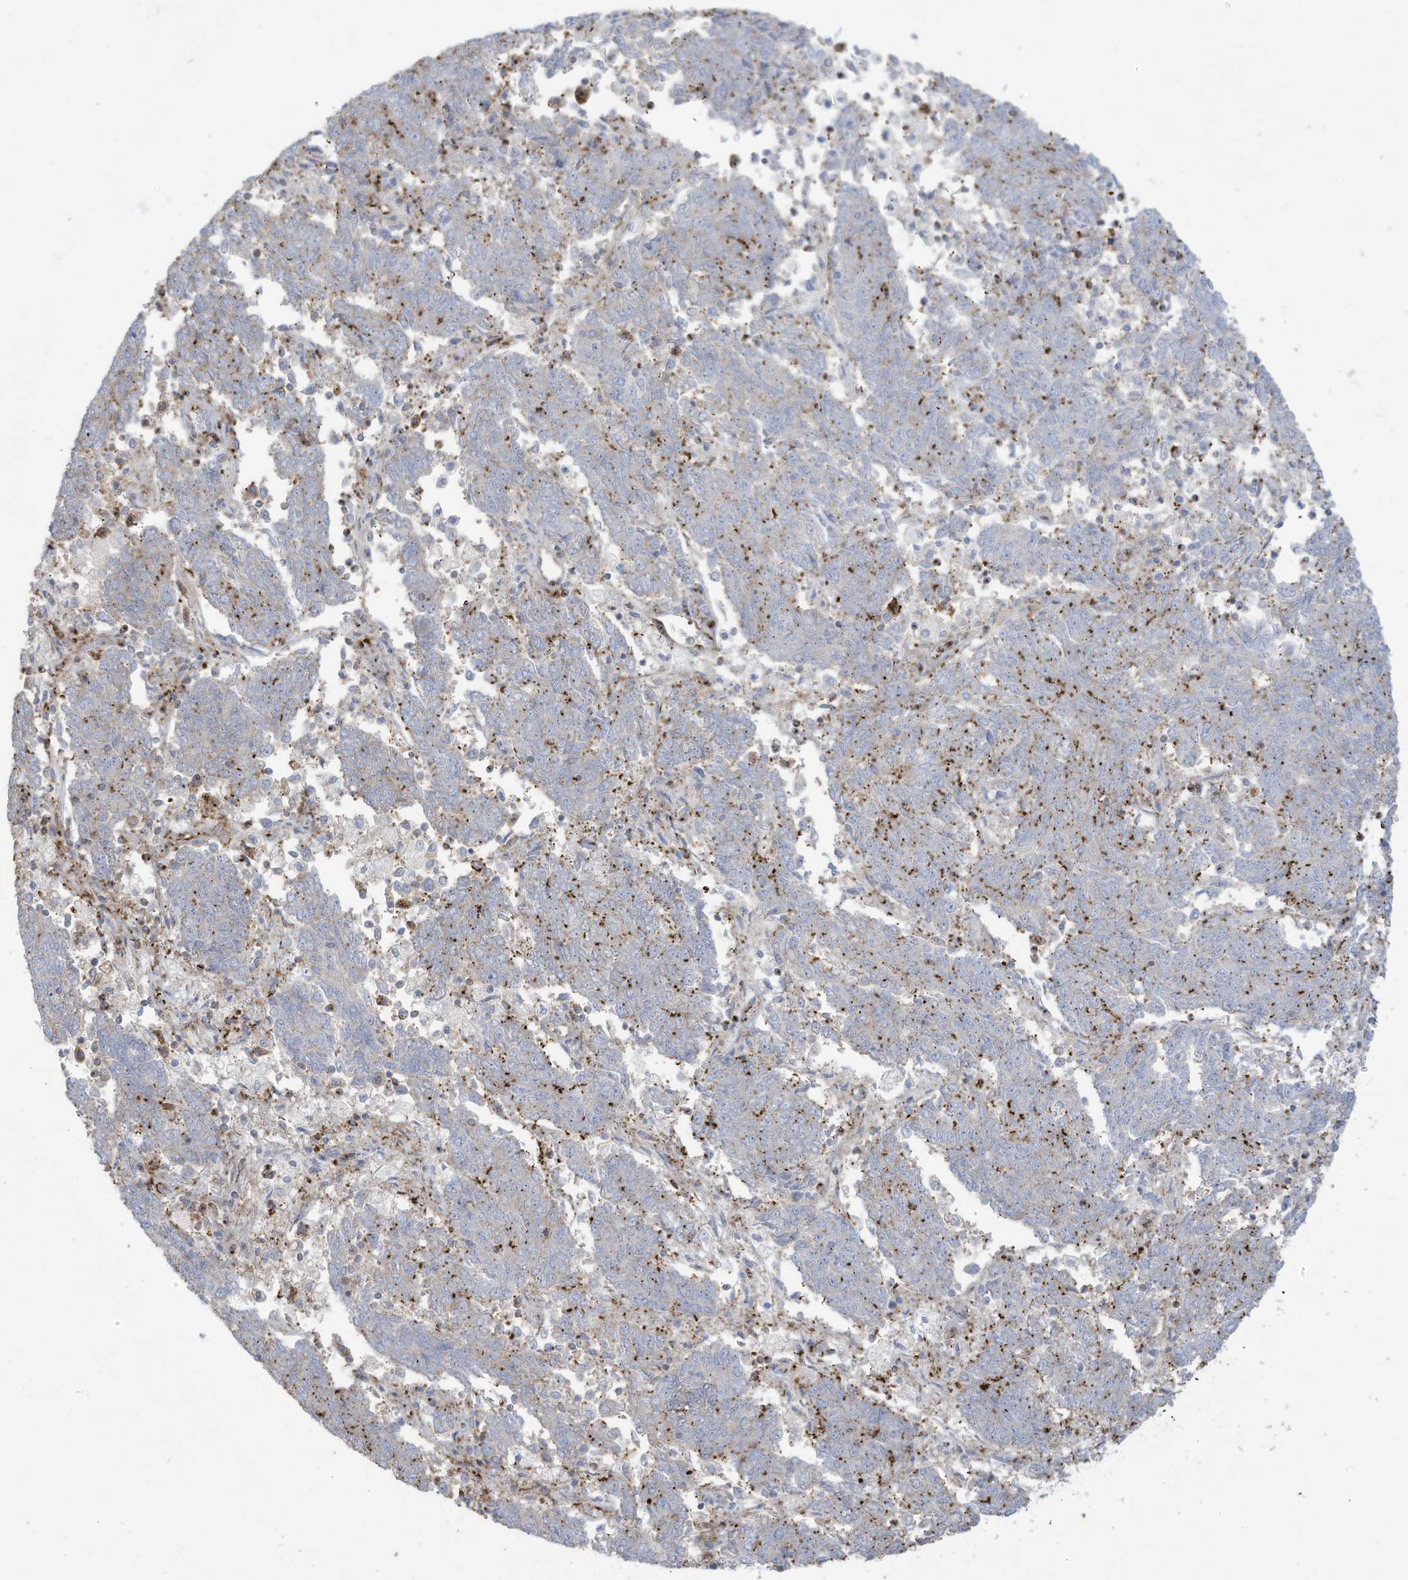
{"staining": {"intensity": "moderate", "quantity": "<25%", "location": "cytoplasmic/membranous"}, "tissue": "endometrial cancer", "cell_type": "Tumor cells", "image_type": "cancer", "snomed": [{"axis": "morphology", "description": "Adenocarcinoma, NOS"}, {"axis": "topography", "description": "Endometrium"}], "caption": "Endometrial cancer (adenocarcinoma) was stained to show a protein in brown. There is low levels of moderate cytoplasmic/membranous expression in approximately <25% of tumor cells.", "gene": "THNSL2", "patient": {"sex": "female", "age": 80}}